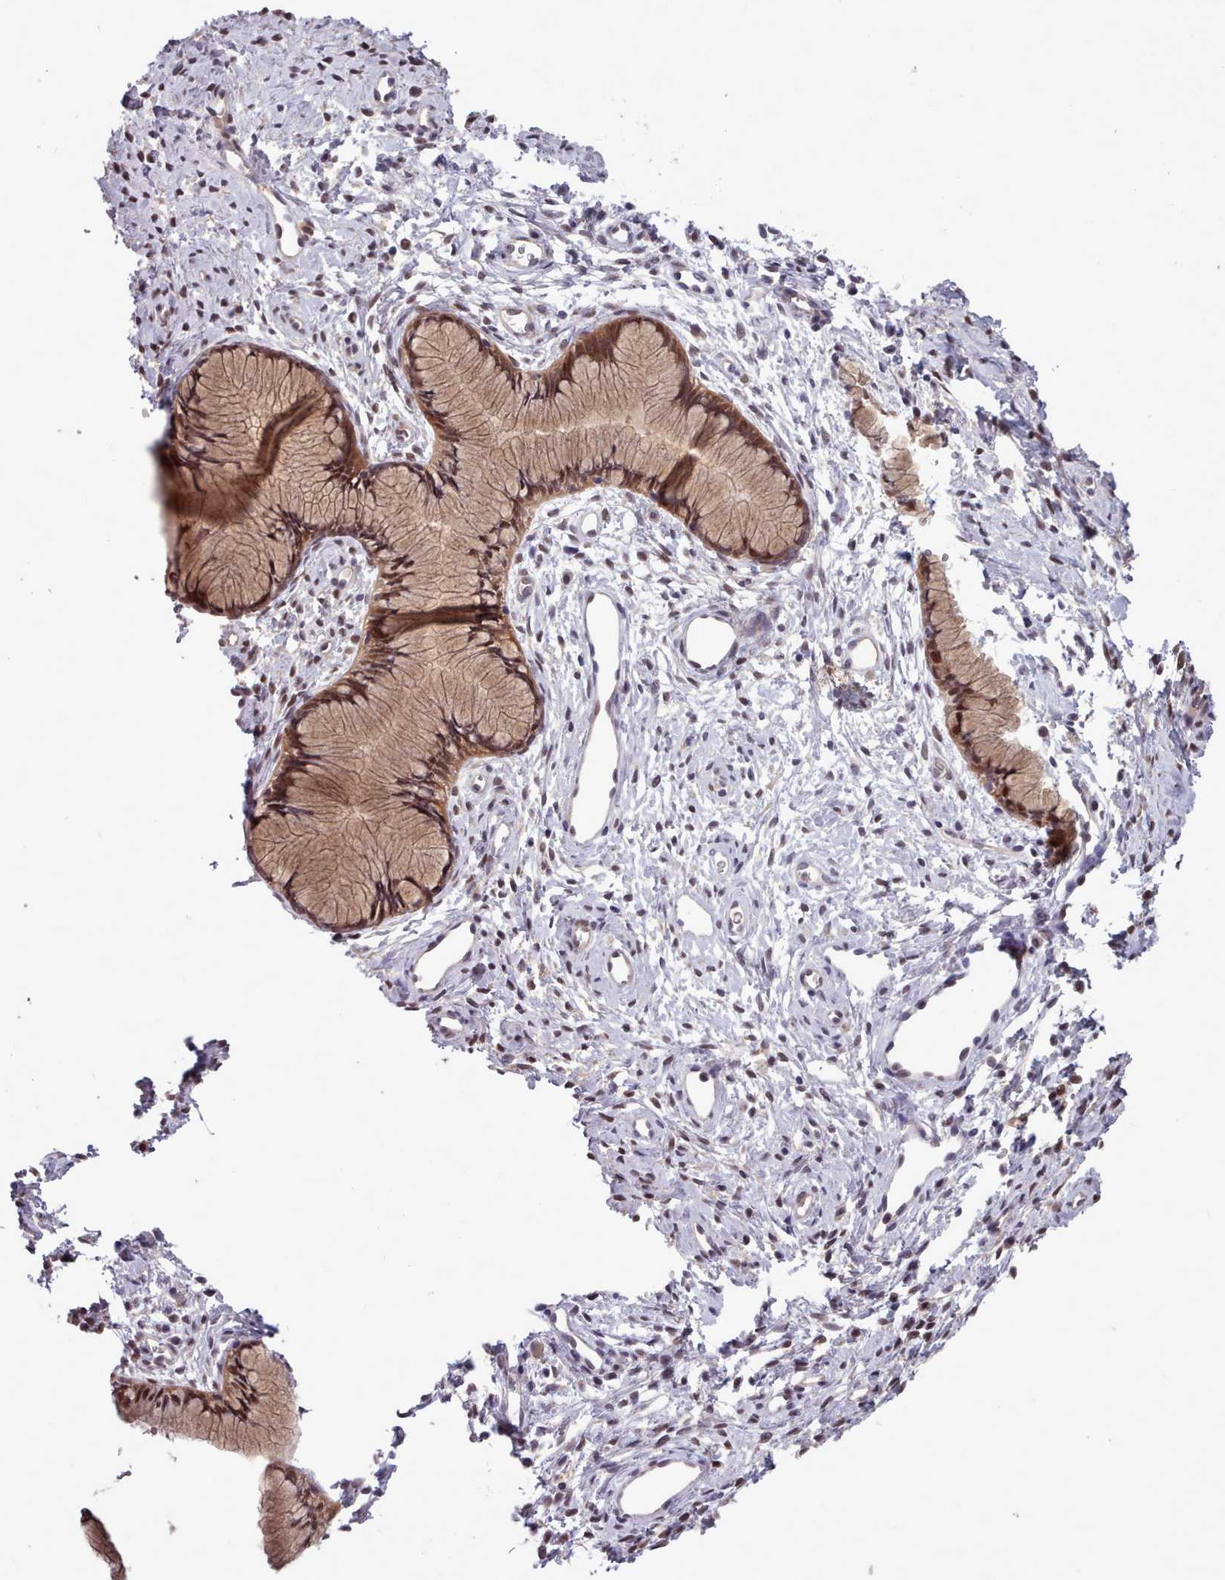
{"staining": {"intensity": "moderate", "quantity": ">75%", "location": "cytoplasmic/membranous,nuclear"}, "tissue": "cervix", "cell_type": "Glandular cells", "image_type": "normal", "snomed": [{"axis": "morphology", "description": "Normal tissue, NOS"}, {"axis": "topography", "description": "Cervix"}], "caption": "A histopathology image of cervix stained for a protein demonstrates moderate cytoplasmic/membranous,nuclear brown staining in glandular cells. (DAB IHC with brightfield microscopy, high magnification).", "gene": "AHCY", "patient": {"sex": "female", "age": 42}}